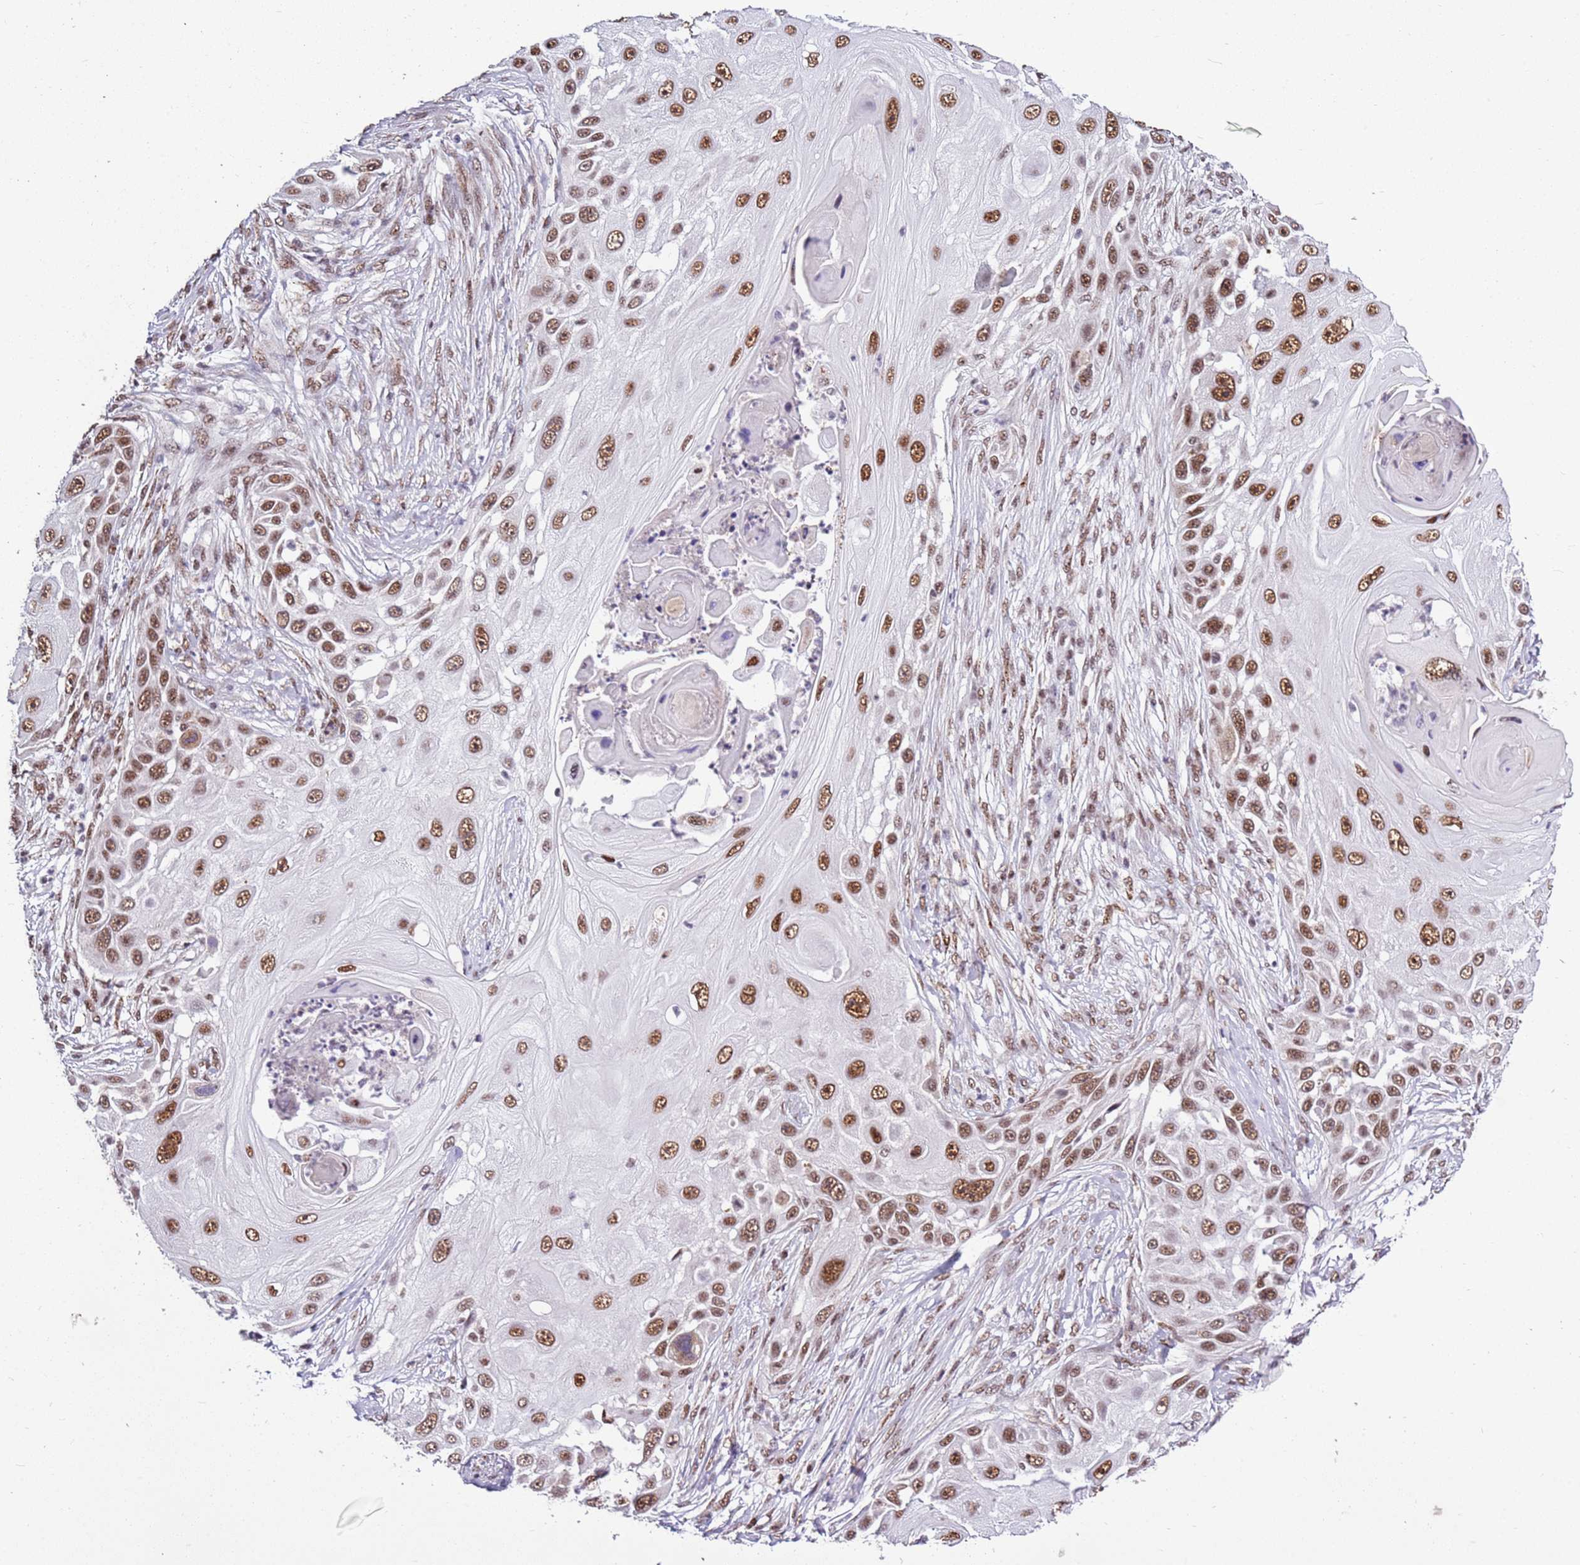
{"staining": {"intensity": "moderate", "quantity": ">75%", "location": "nuclear"}, "tissue": "skin cancer", "cell_type": "Tumor cells", "image_type": "cancer", "snomed": [{"axis": "morphology", "description": "Squamous cell carcinoma, NOS"}, {"axis": "topography", "description": "Skin"}], "caption": "Immunohistochemistry staining of squamous cell carcinoma (skin), which exhibits medium levels of moderate nuclear staining in approximately >75% of tumor cells indicating moderate nuclear protein positivity. The staining was performed using DAB (3,3'-diaminobenzidine) (brown) for protein detection and nuclei were counterstained in hematoxylin (blue).", "gene": "AKAP8L", "patient": {"sex": "female", "age": 44}}